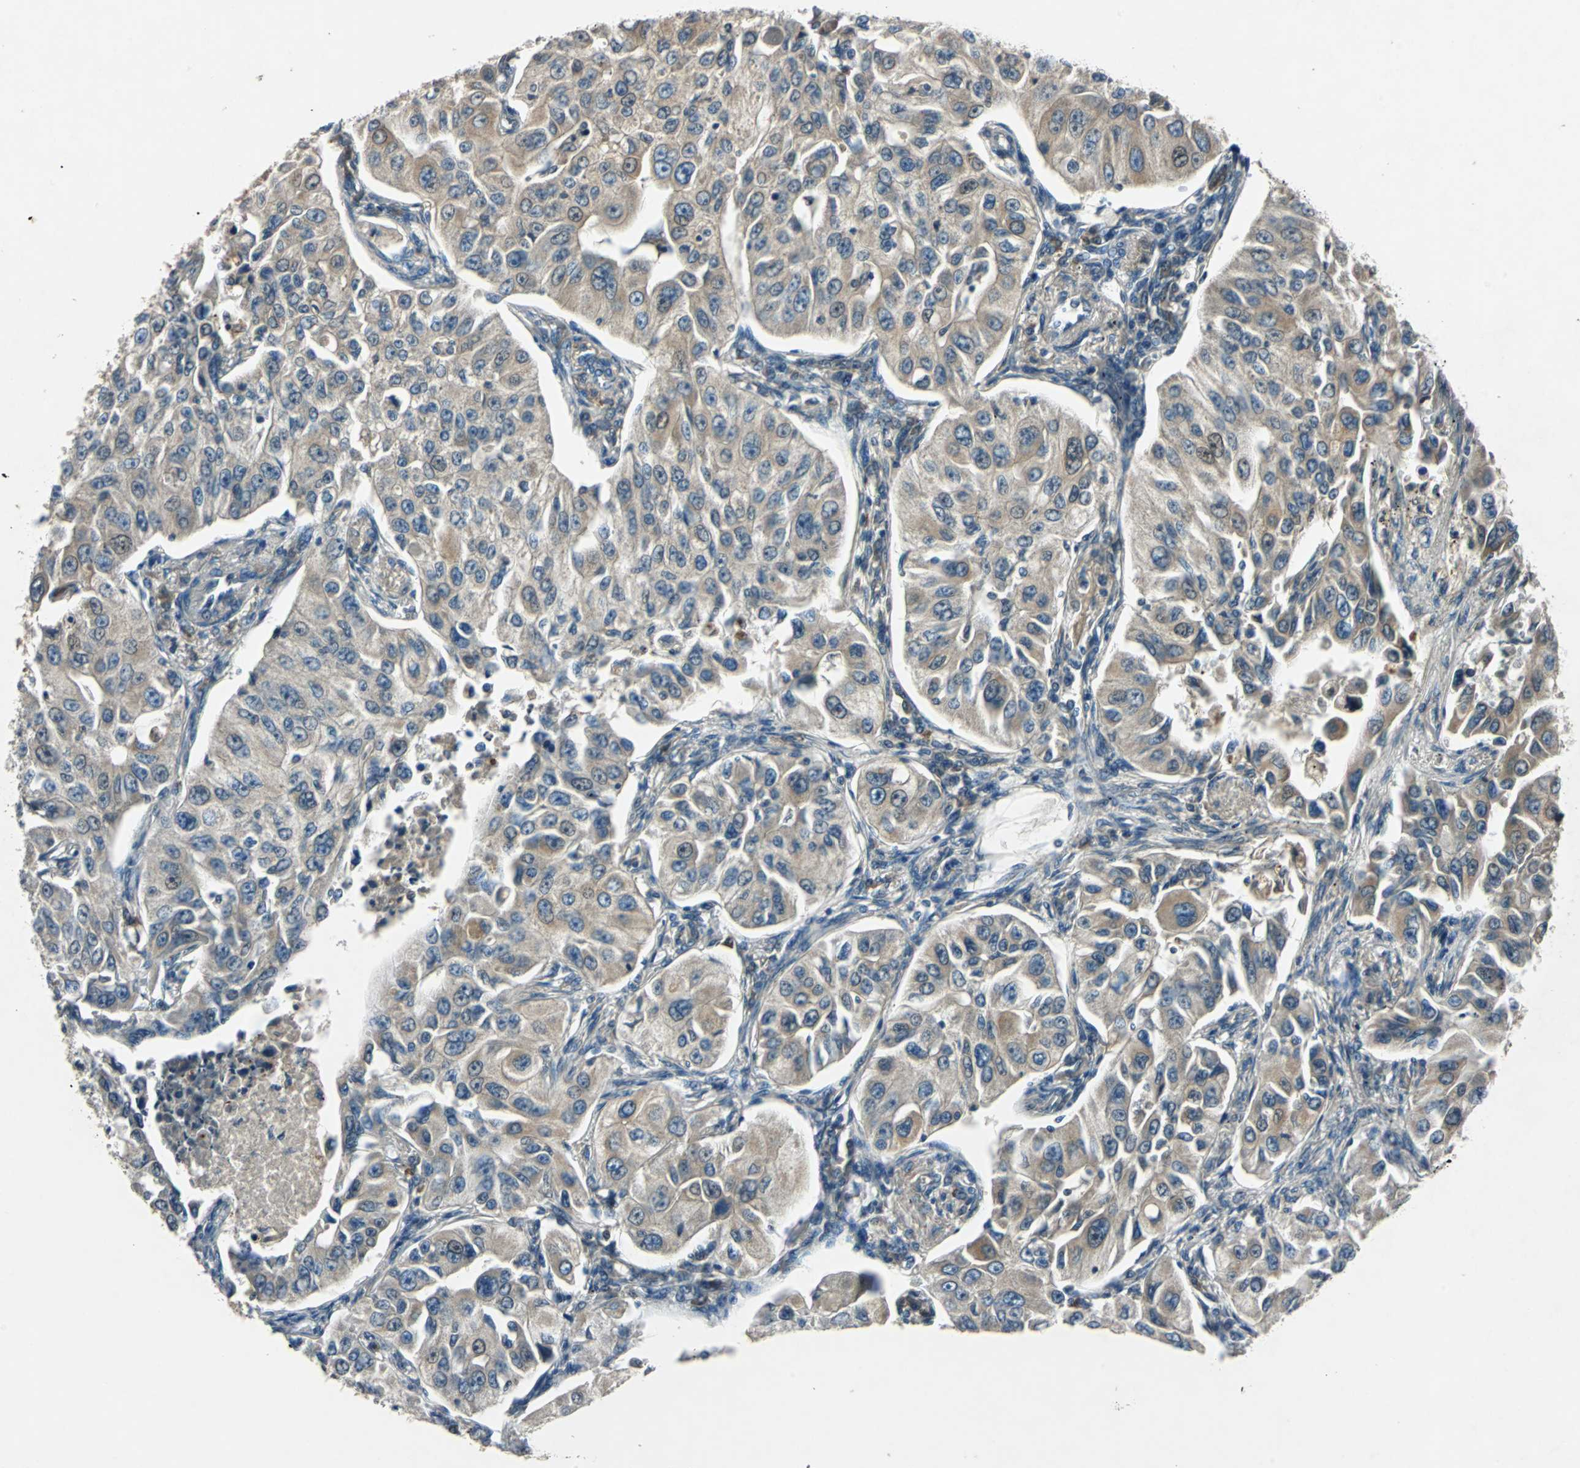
{"staining": {"intensity": "weak", "quantity": ">75%", "location": "cytoplasmic/membranous"}, "tissue": "lung cancer", "cell_type": "Tumor cells", "image_type": "cancer", "snomed": [{"axis": "morphology", "description": "Adenocarcinoma, NOS"}, {"axis": "topography", "description": "Lung"}], "caption": "An IHC histopathology image of tumor tissue is shown. Protein staining in brown shows weak cytoplasmic/membranous positivity in lung cancer within tumor cells. (DAB (3,3'-diaminobenzidine) IHC, brown staining for protein, blue staining for nuclei).", "gene": "SLC2A13", "patient": {"sex": "male", "age": 84}}